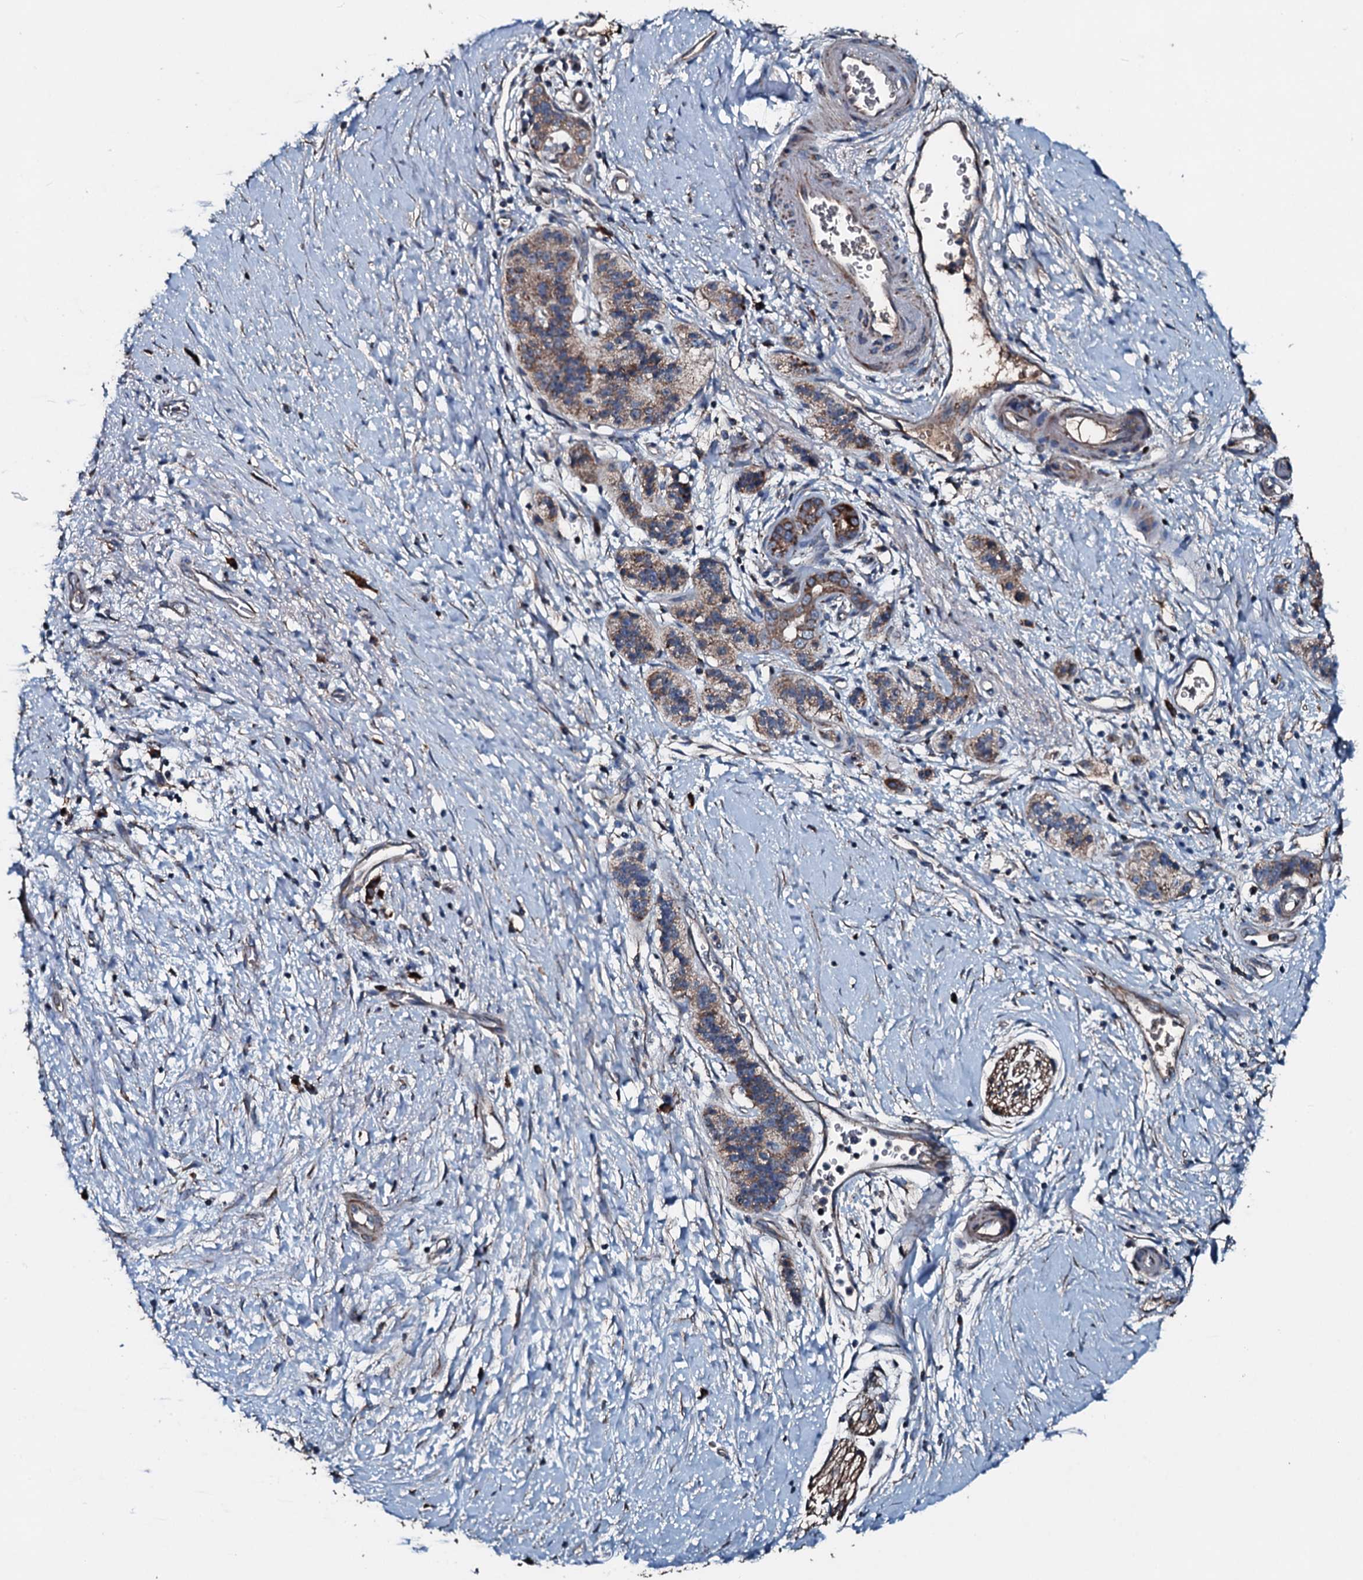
{"staining": {"intensity": "moderate", "quantity": ">75%", "location": "cytoplasmic/membranous"}, "tissue": "pancreatic cancer", "cell_type": "Tumor cells", "image_type": "cancer", "snomed": [{"axis": "morphology", "description": "Adenocarcinoma, NOS"}, {"axis": "topography", "description": "Pancreas"}], "caption": "Immunohistochemistry (DAB) staining of pancreatic adenocarcinoma displays moderate cytoplasmic/membranous protein positivity in approximately >75% of tumor cells.", "gene": "ACSS3", "patient": {"sex": "male", "age": 50}}